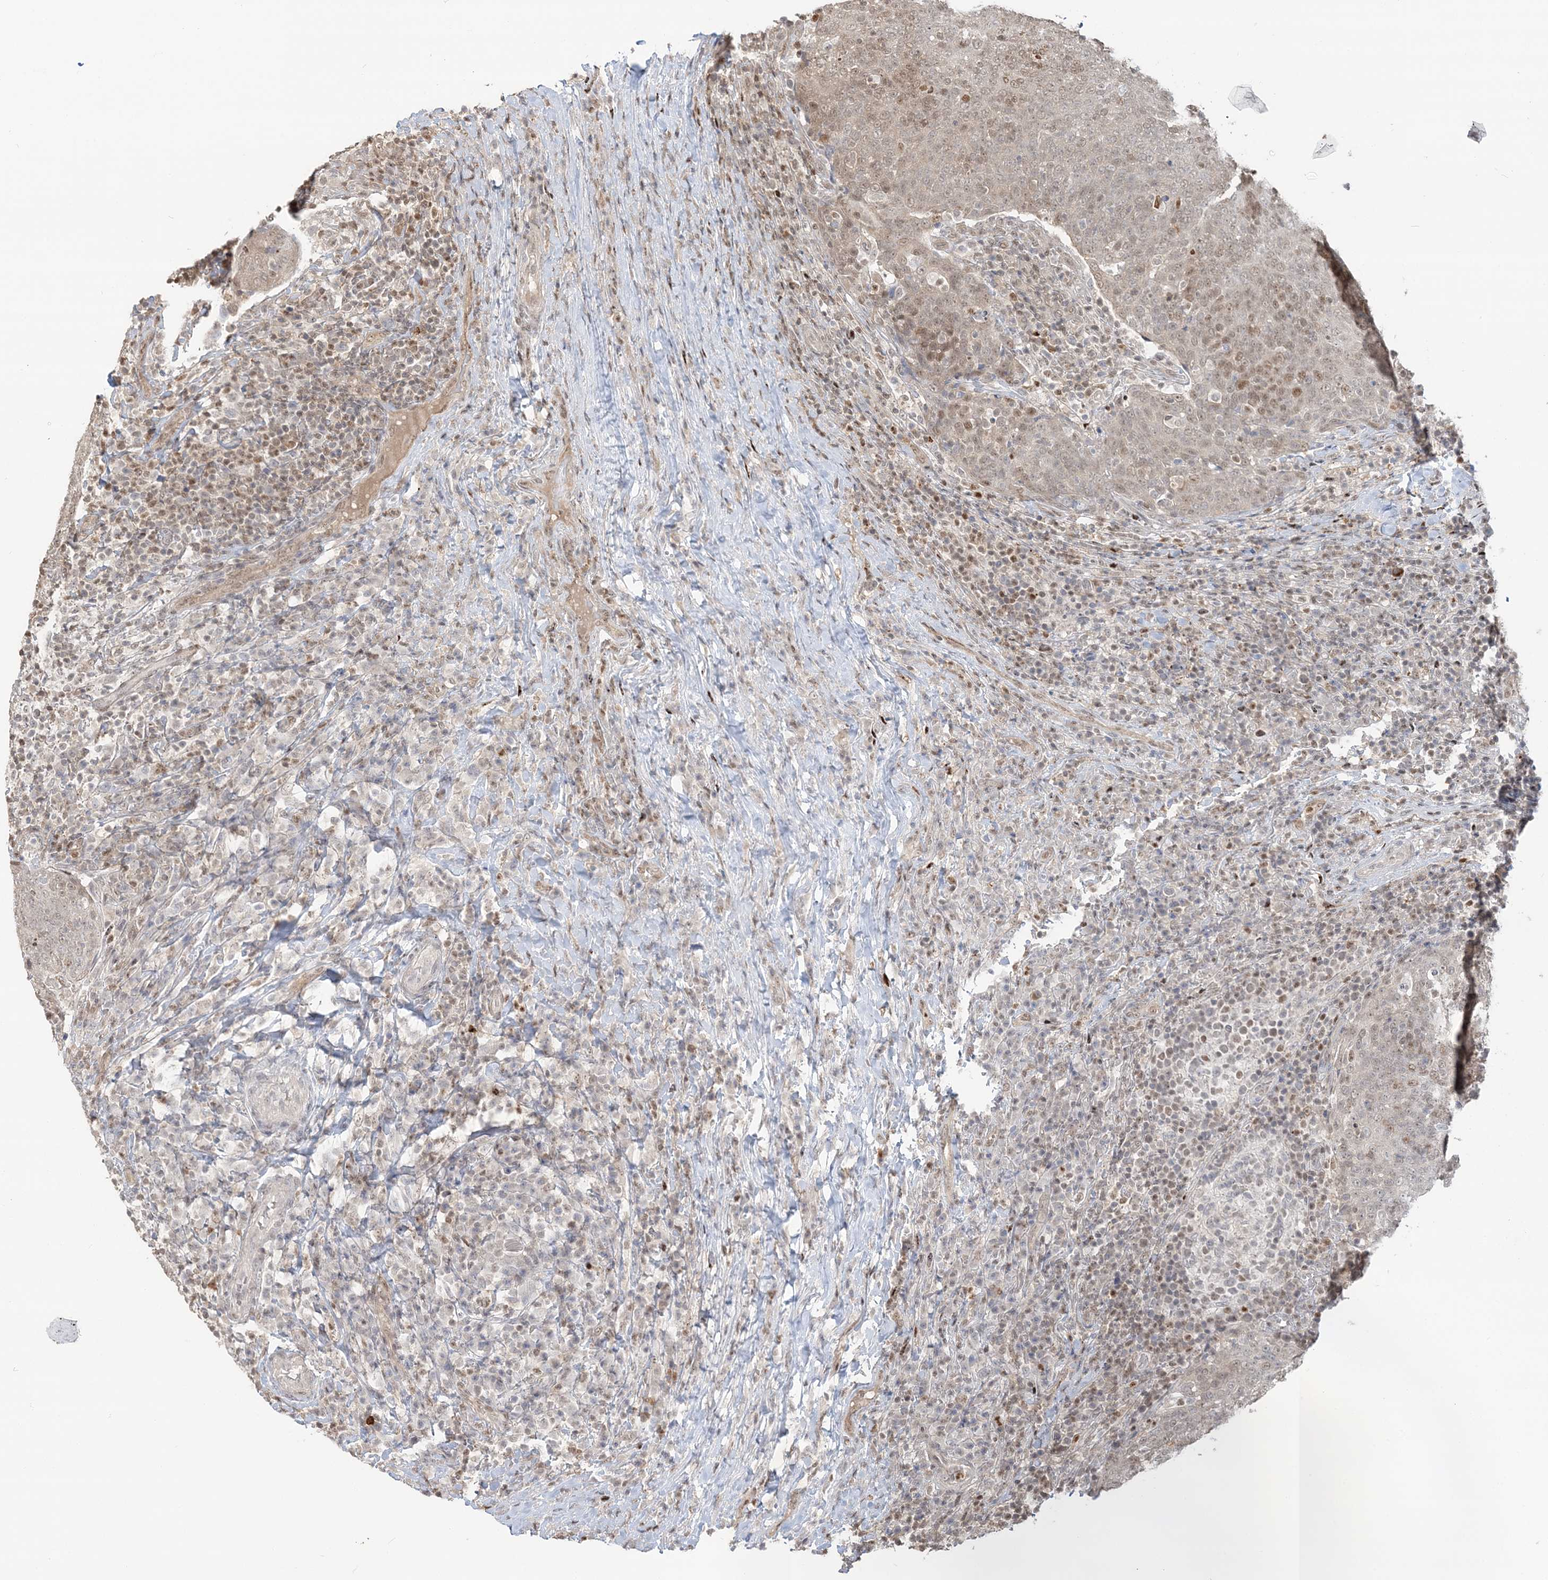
{"staining": {"intensity": "moderate", "quantity": "25%-75%", "location": "nuclear"}, "tissue": "head and neck cancer", "cell_type": "Tumor cells", "image_type": "cancer", "snomed": [{"axis": "morphology", "description": "Squamous cell carcinoma, NOS"}, {"axis": "morphology", "description": "Squamous cell carcinoma, metastatic, NOS"}, {"axis": "topography", "description": "Lymph node"}, {"axis": "topography", "description": "Head-Neck"}], "caption": "A brown stain highlights moderate nuclear expression of a protein in human head and neck metastatic squamous cell carcinoma tumor cells.", "gene": "SUMO2", "patient": {"sex": "male", "age": 62}}